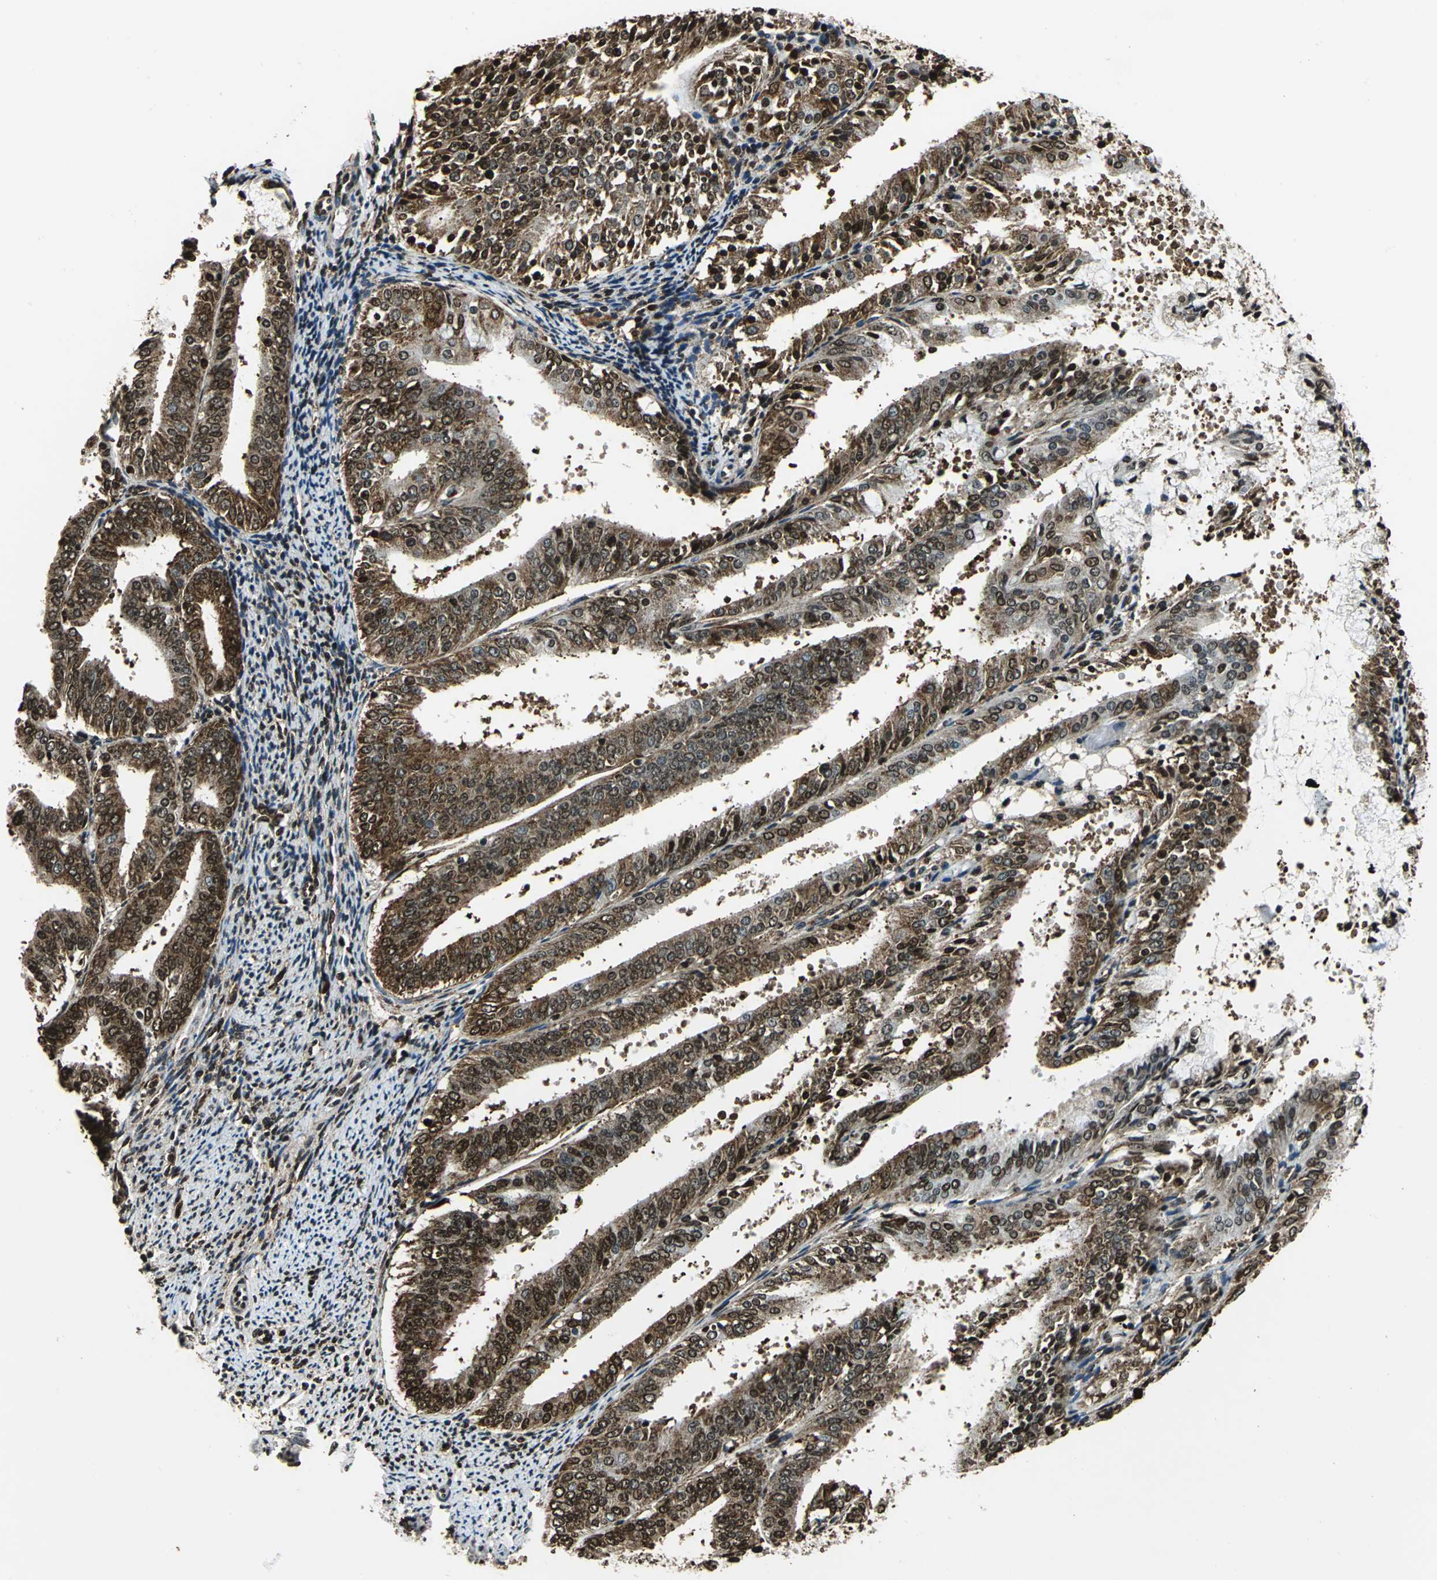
{"staining": {"intensity": "strong", "quantity": ">75%", "location": "cytoplasmic/membranous,nuclear"}, "tissue": "endometrial cancer", "cell_type": "Tumor cells", "image_type": "cancer", "snomed": [{"axis": "morphology", "description": "Adenocarcinoma, NOS"}, {"axis": "topography", "description": "Endometrium"}], "caption": "A high-resolution histopathology image shows immunohistochemistry staining of adenocarcinoma (endometrial), which shows strong cytoplasmic/membranous and nuclear positivity in approximately >75% of tumor cells.", "gene": "APEX1", "patient": {"sex": "female", "age": 63}}